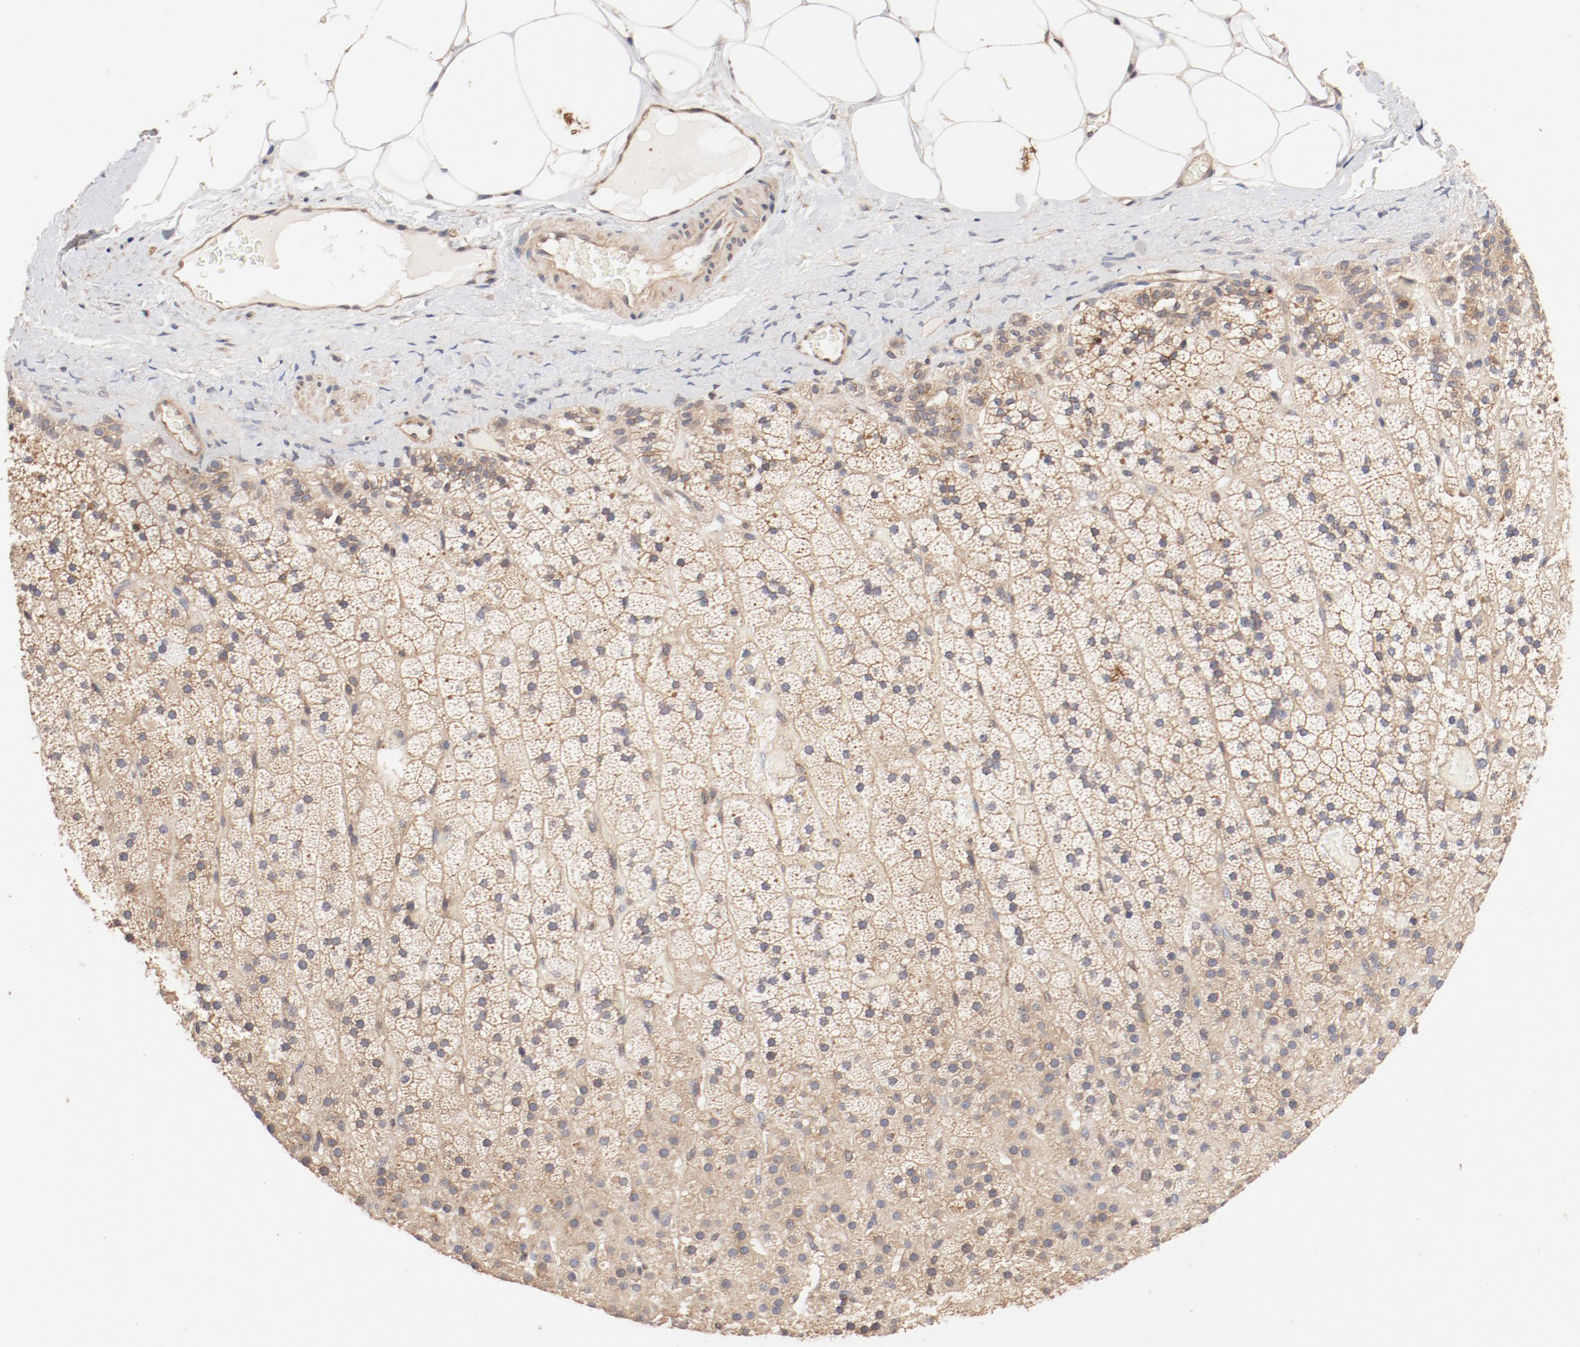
{"staining": {"intensity": "weak", "quantity": ">75%", "location": "cytoplasmic/membranous"}, "tissue": "adrenal gland", "cell_type": "Glandular cells", "image_type": "normal", "snomed": [{"axis": "morphology", "description": "Normal tissue, NOS"}, {"axis": "topography", "description": "Adrenal gland"}], "caption": "Human adrenal gland stained for a protein (brown) shows weak cytoplasmic/membranous positive staining in about >75% of glandular cells.", "gene": "UBE2J1", "patient": {"sex": "male", "age": 35}}